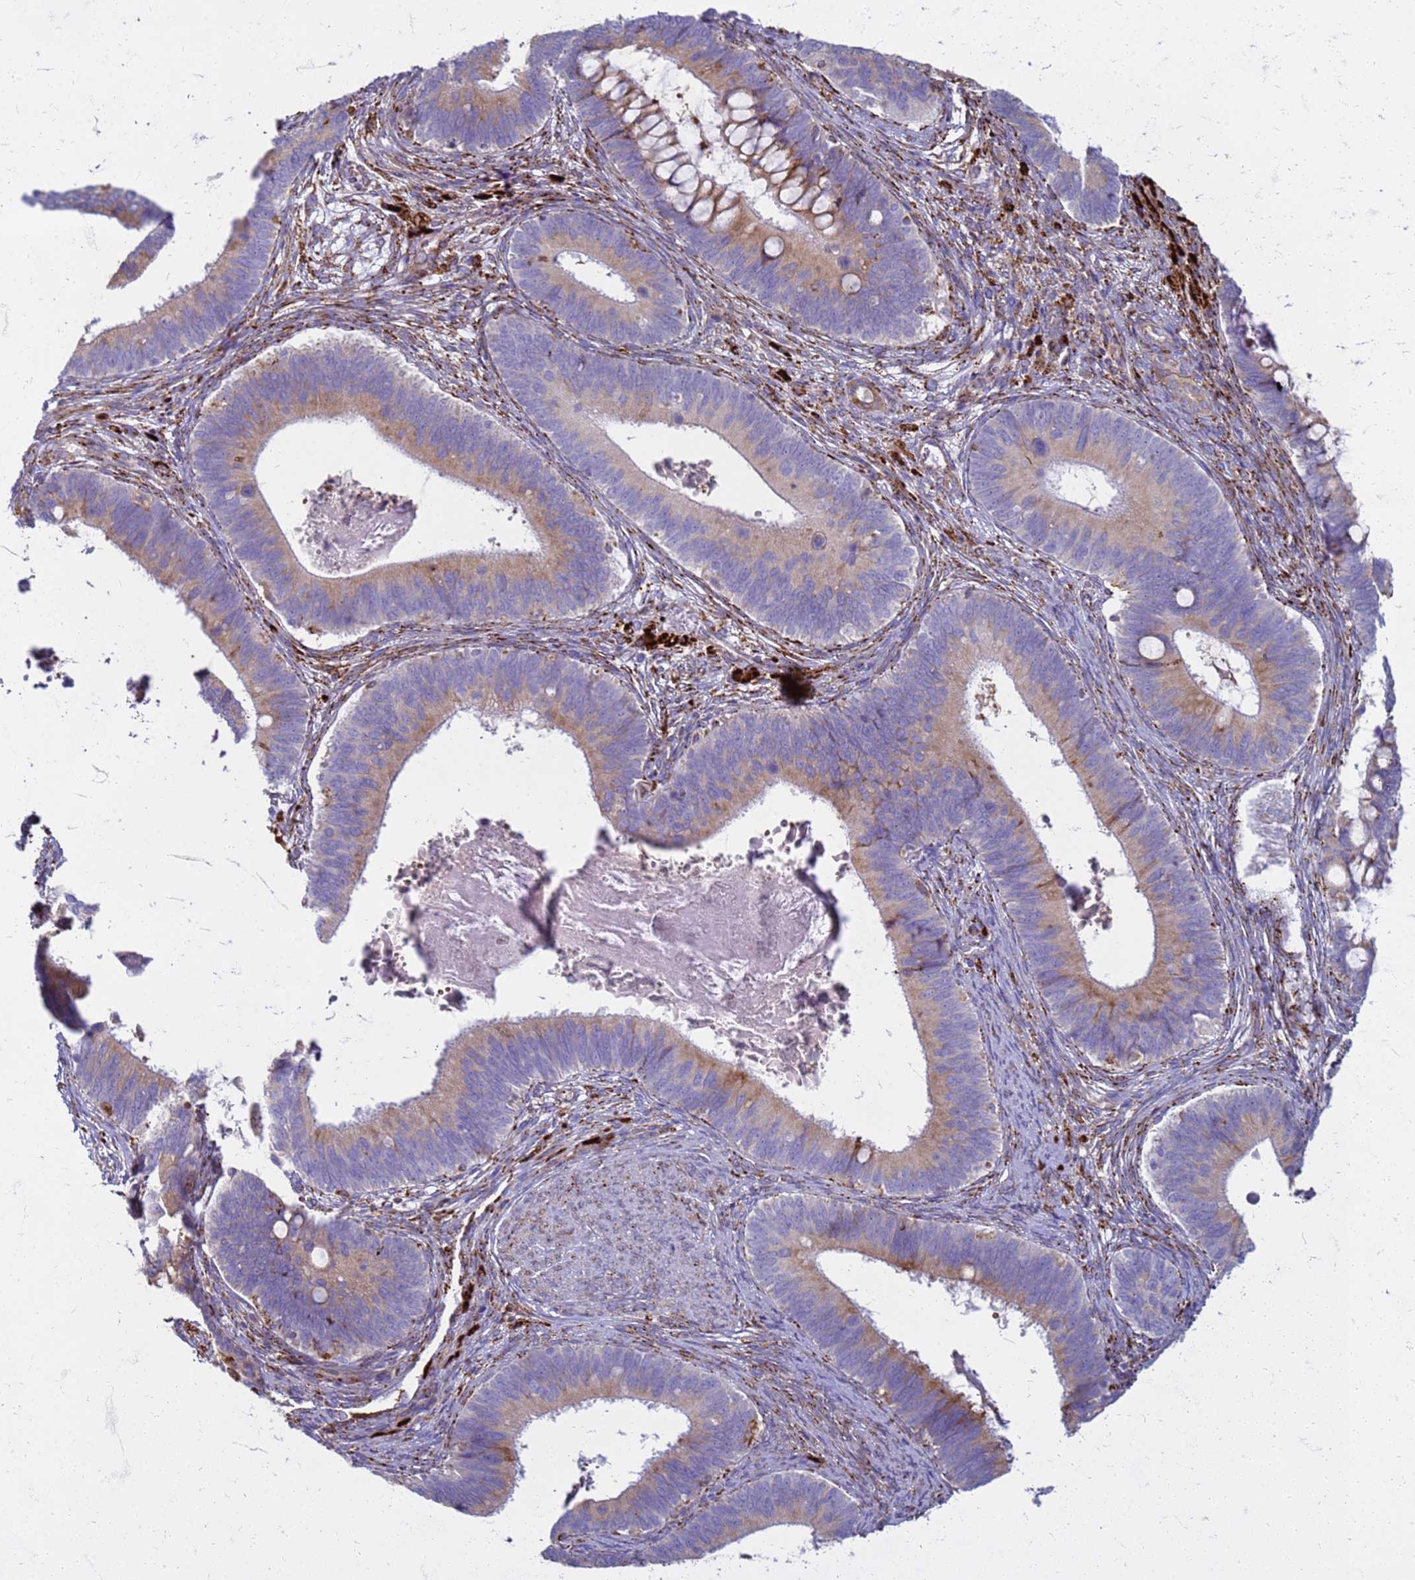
{"staining": {"intensity": "weak", "quantity": "25%-75%", "location": "cytoplasmic/membranous"}, "tissue": "cervical cancer", "cell_type": "Tumor cells", "image_type": "cancer", "snomed": [{"axis": "morphology", "description": "Adenocarcinoma, NOS"}, {"axis": "topography", "description": "Cervix"}], "caption": "Cervical cancer (adenocarcinoma) stained with DAB (3,3'-diaminobenzidine) immunohistochemistry shows low levels of weak cytoplasmic/membranous positivity in about 25%-75% of tumor cells.", "gene": "PDK3", "patient": {"sex": "female", "age": 42}}